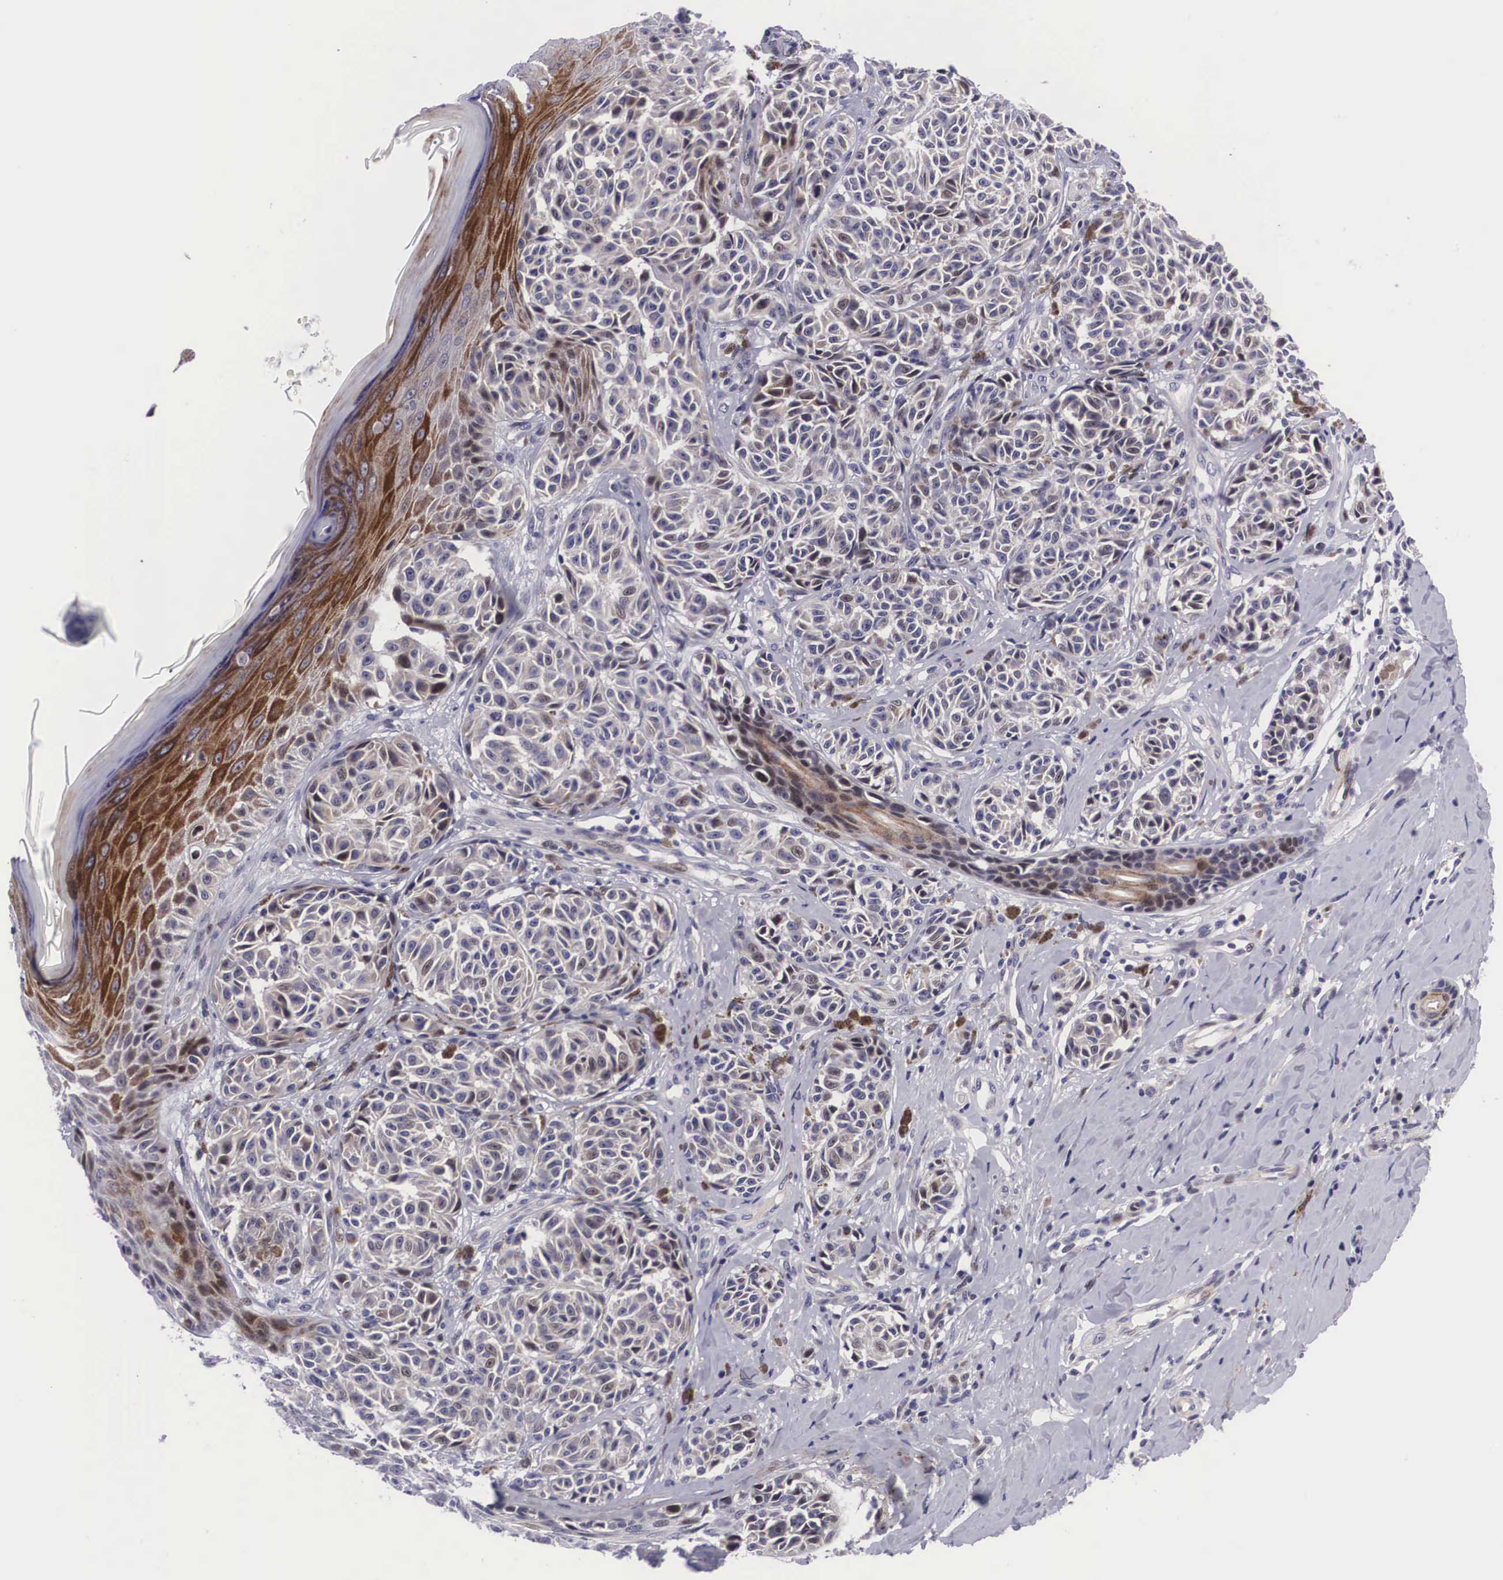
{"staining": {"intensity": "weak", "quantity": "25%-75%", "location": "cytoplasmic/membranous,nuclear"}, "tissue": "melanoma", "cell_type": "Tumor cells", "image_type": "cancer", "snomed": [{"axis": "morphology", "description": "Malignant melanoma, NOS"}, {"axis": "topography", "description": "Skin"}], "caption": "DAB immunohistochemical staining of human melanoma reveals weak cytoplasmic/membranous and nuclear protein expression in about 25%-75% of tumor cells.", "gene": "EMID1", "patient": {"sex": "male", "age": 49}}